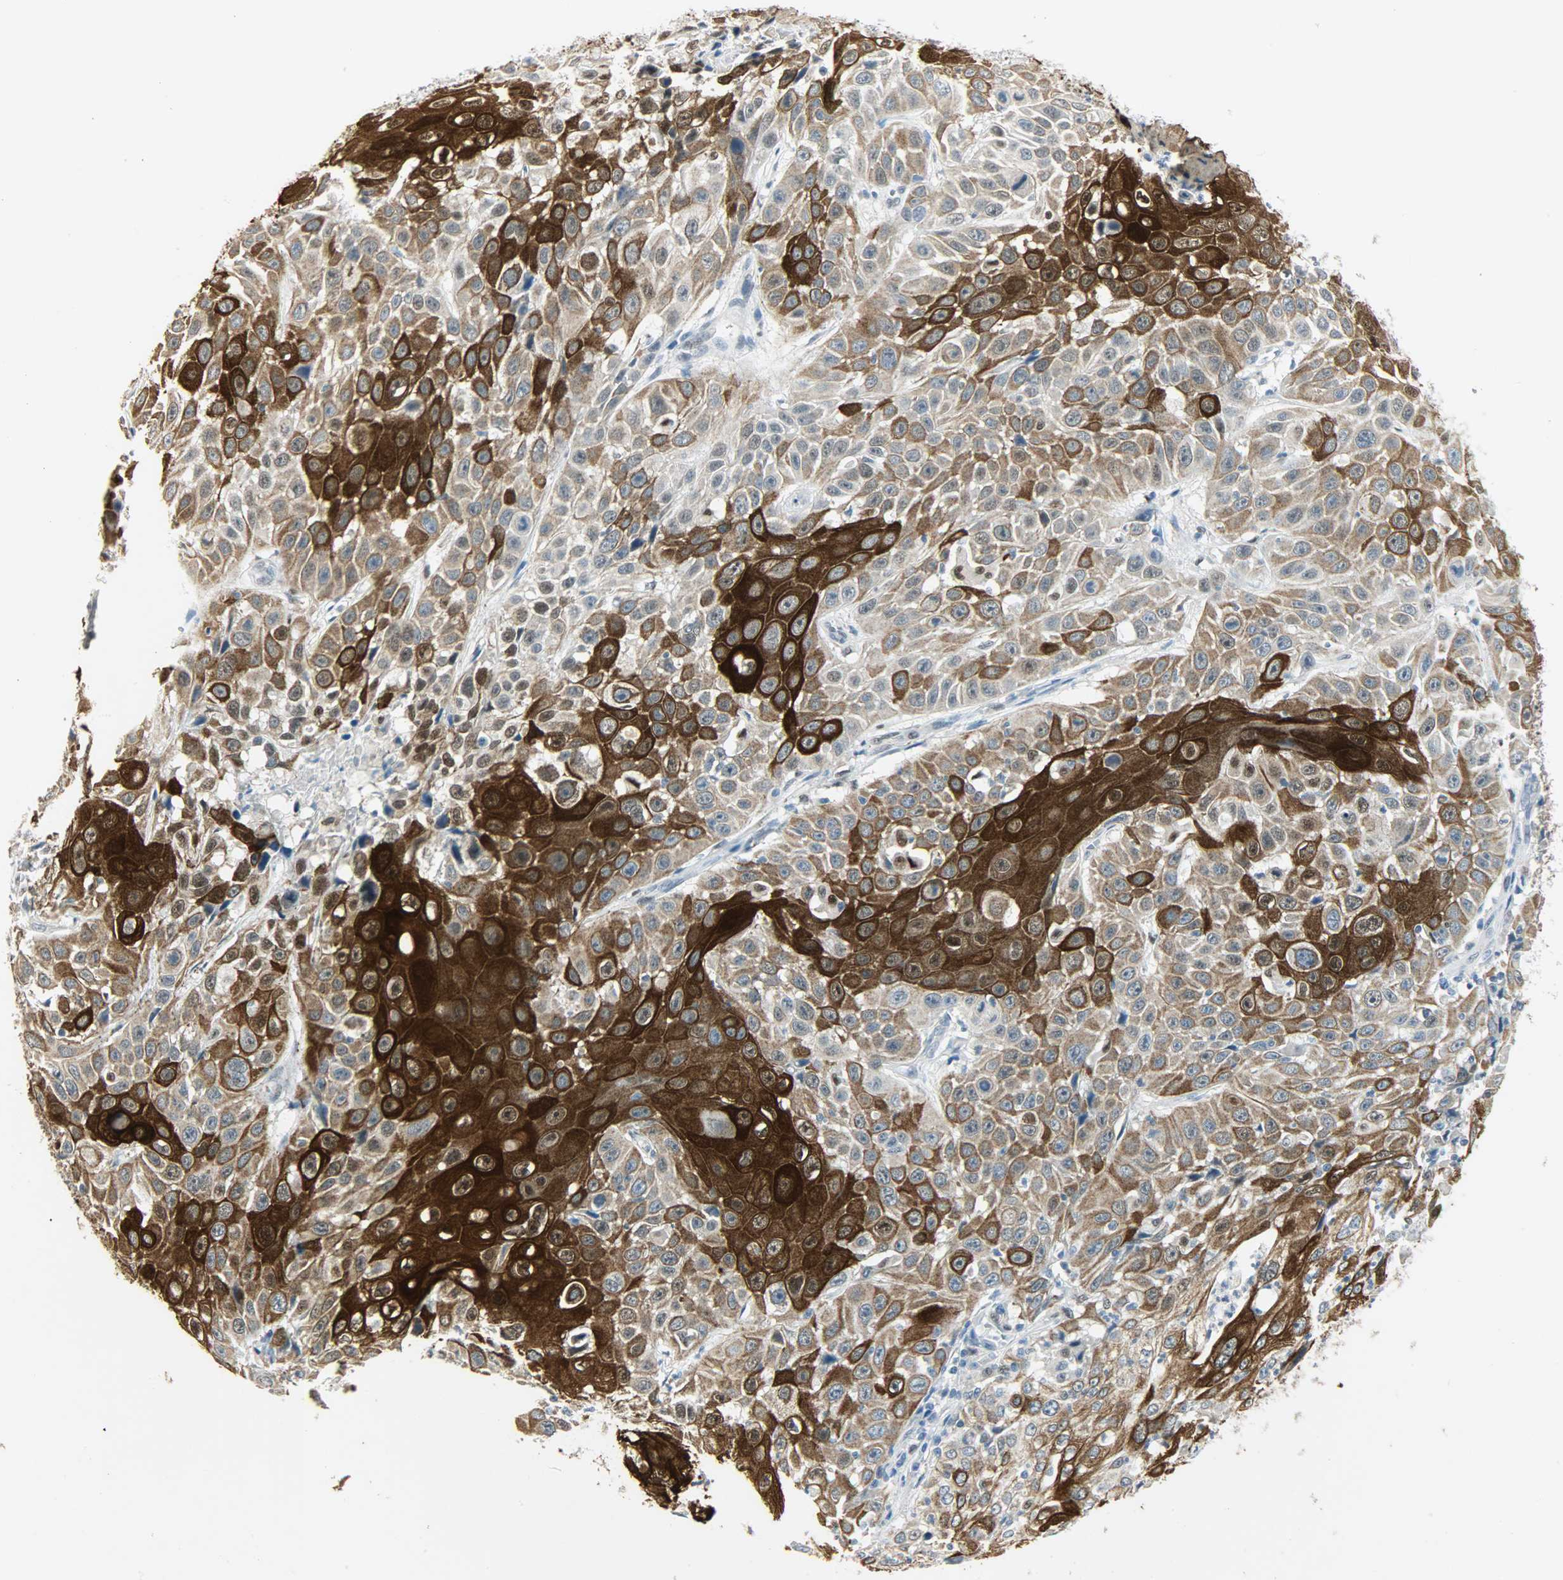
{"staining": {"intensity": "strong", "quantity": ">75%", "location": "cytoplasmic/membranous"}, "tissue": "cervical cancer", "cell_type": "Tumor cells", "image_type": "cancer", "snomed": [{"axis": "morphology", "description": "Squamous cell carcinoma, NOS"}, {"axis": "topography", "description": "Cervix"}], "caption": "An immunohistochemistry histopathology image of neoplastic tissue is shown. Protein staining in brown labels strong cytoplasmic/membranous positivity in cervical squamous cell carcinoma within tumor cells.", "gene": "PPARG", "patient": {"sex": "female", "age": 39}}